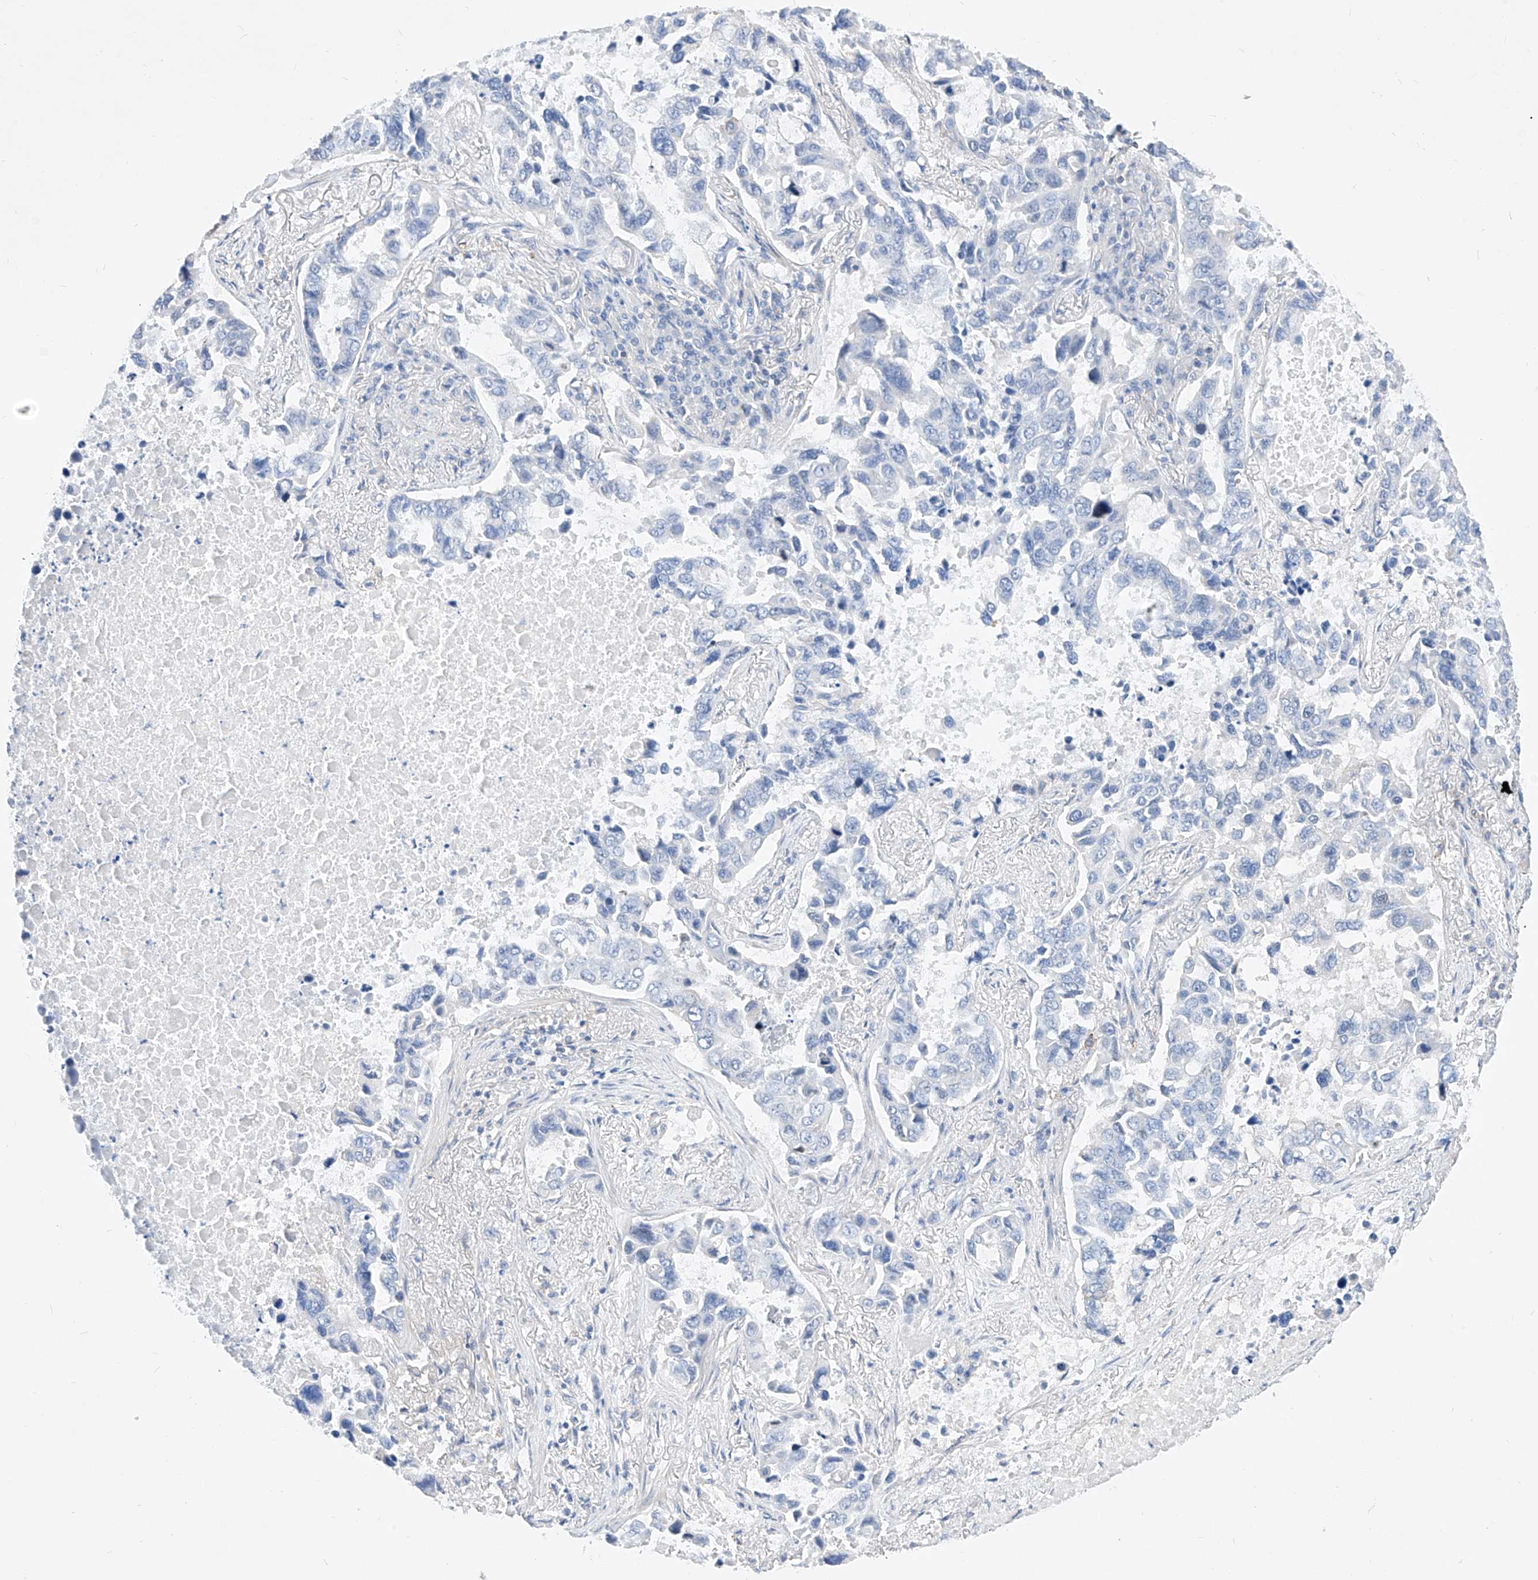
{"staining": {"intensity": "negative", "quantity": "none", "location": "none"}, "tissue": "lung cancer", "cell_type": "Tumor cells", "image_type": "cancer", "snomed": [{"axis": "morphology", "description": "Adenocarcinoma, NOS"}, {"axis": "topography", "description": "Lung"}], "caption": "There is no significant positivity in tumor cells of lung adenocarcinoma.", "gene": "SCGB2A1", "patient": {"sex": "male", "age": 64}}